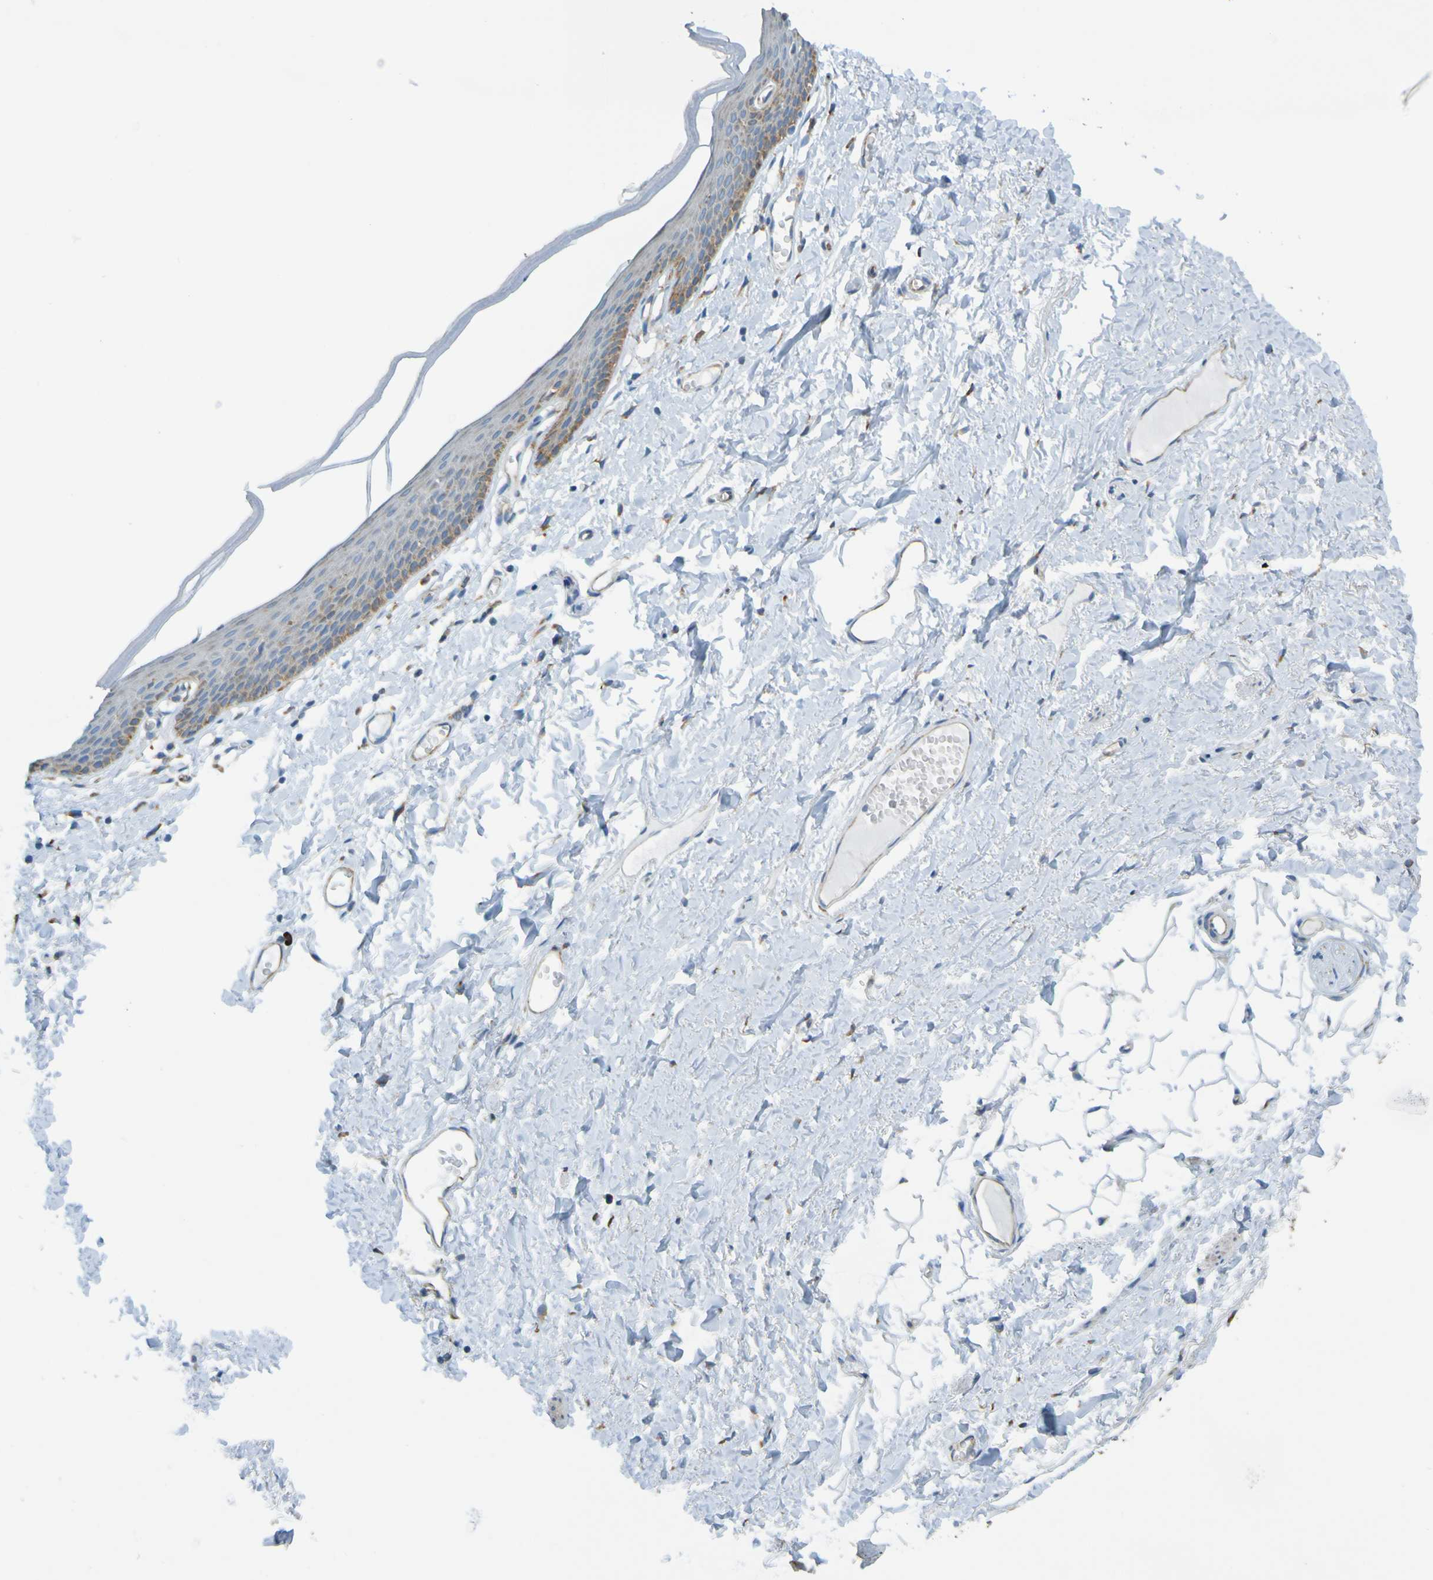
{"staining": {"intensity": "weak", "quantity": "25%-75%", "location": "cytoplasmic/membranous"}, "tissue": "skin", "cell_type": "Epidermal cells", "image_type": "normal", "snomed": [{"axis": "morphology", "description": "Normal tissue, NOS"}, {"axis": "topography", "description": "Vulva"}], "caption": "Immunohistochemical staining of unremarkable human skin reveals low levels of weak cytoplasmic/membranous staining in about 25%-75% of epidermal cells. (DAB = brown stain, brightfield microscopy at high magnification).", "gene": "SSR1", "patient": {"sex": "female", "age": 54}}